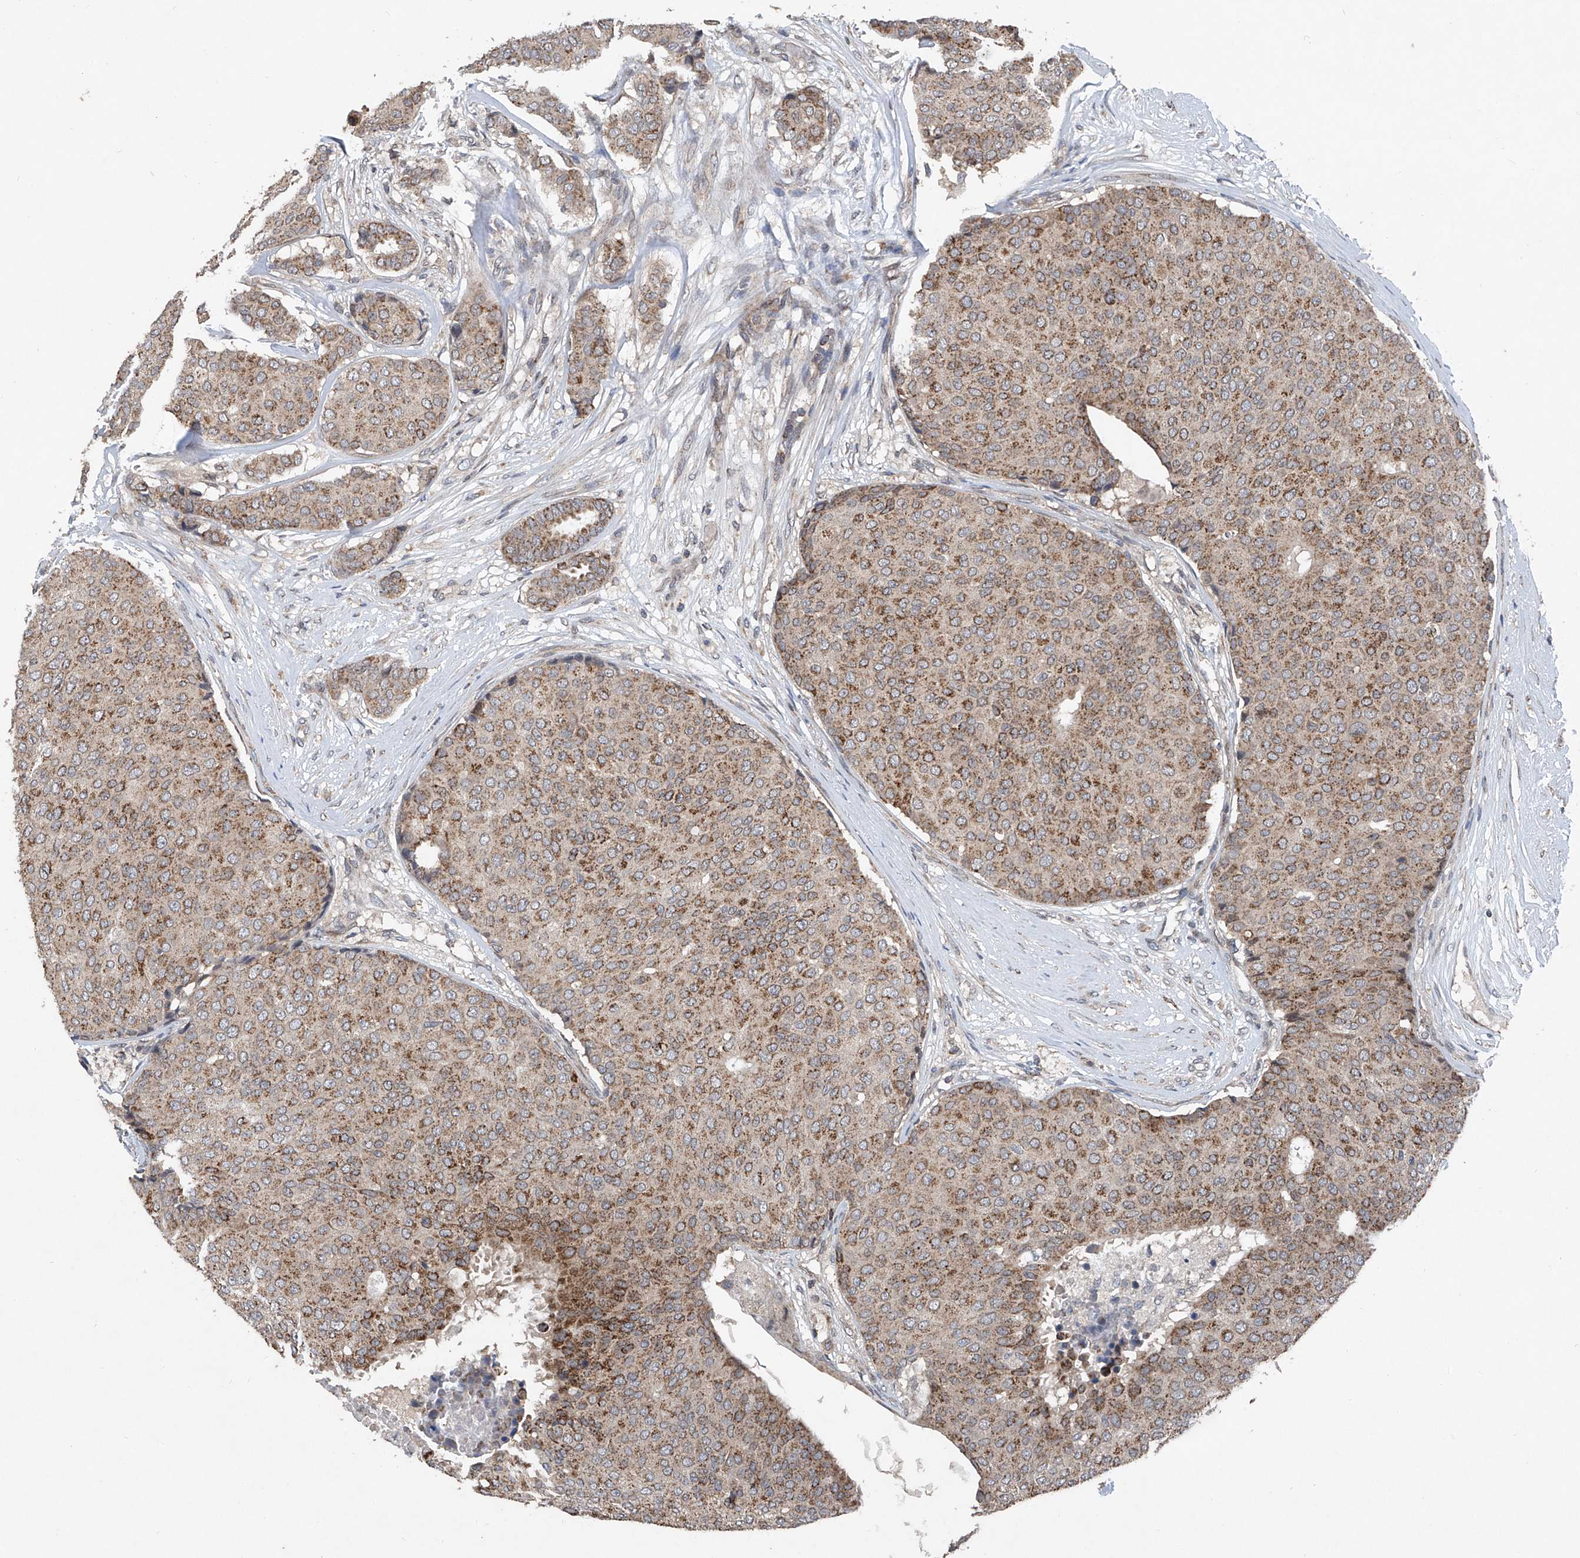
{"staining": {"intensity": "moderate", "quantity": ">75%", "location": "cytoplasmic/membranous"}, "tissue": "breast cancer", "cell_type": "Tumor cells", "image_type": "cancer", "snomed": [{"axis": "morphology", "description": "Duct carcinoma"}, {"axis": "topography", "description": "Breast"}], "caption": "DAB (3,3'-diaminobenzidine) immunohistochemical staining of breast cancer (invasive ductal carcinoma) exhibits moderate cytoplasmic/membranous protein expression in approximately >75% of tumor cells.", "gene": "BCKDHB", "patient": {"sex": "female", "age": 75}}